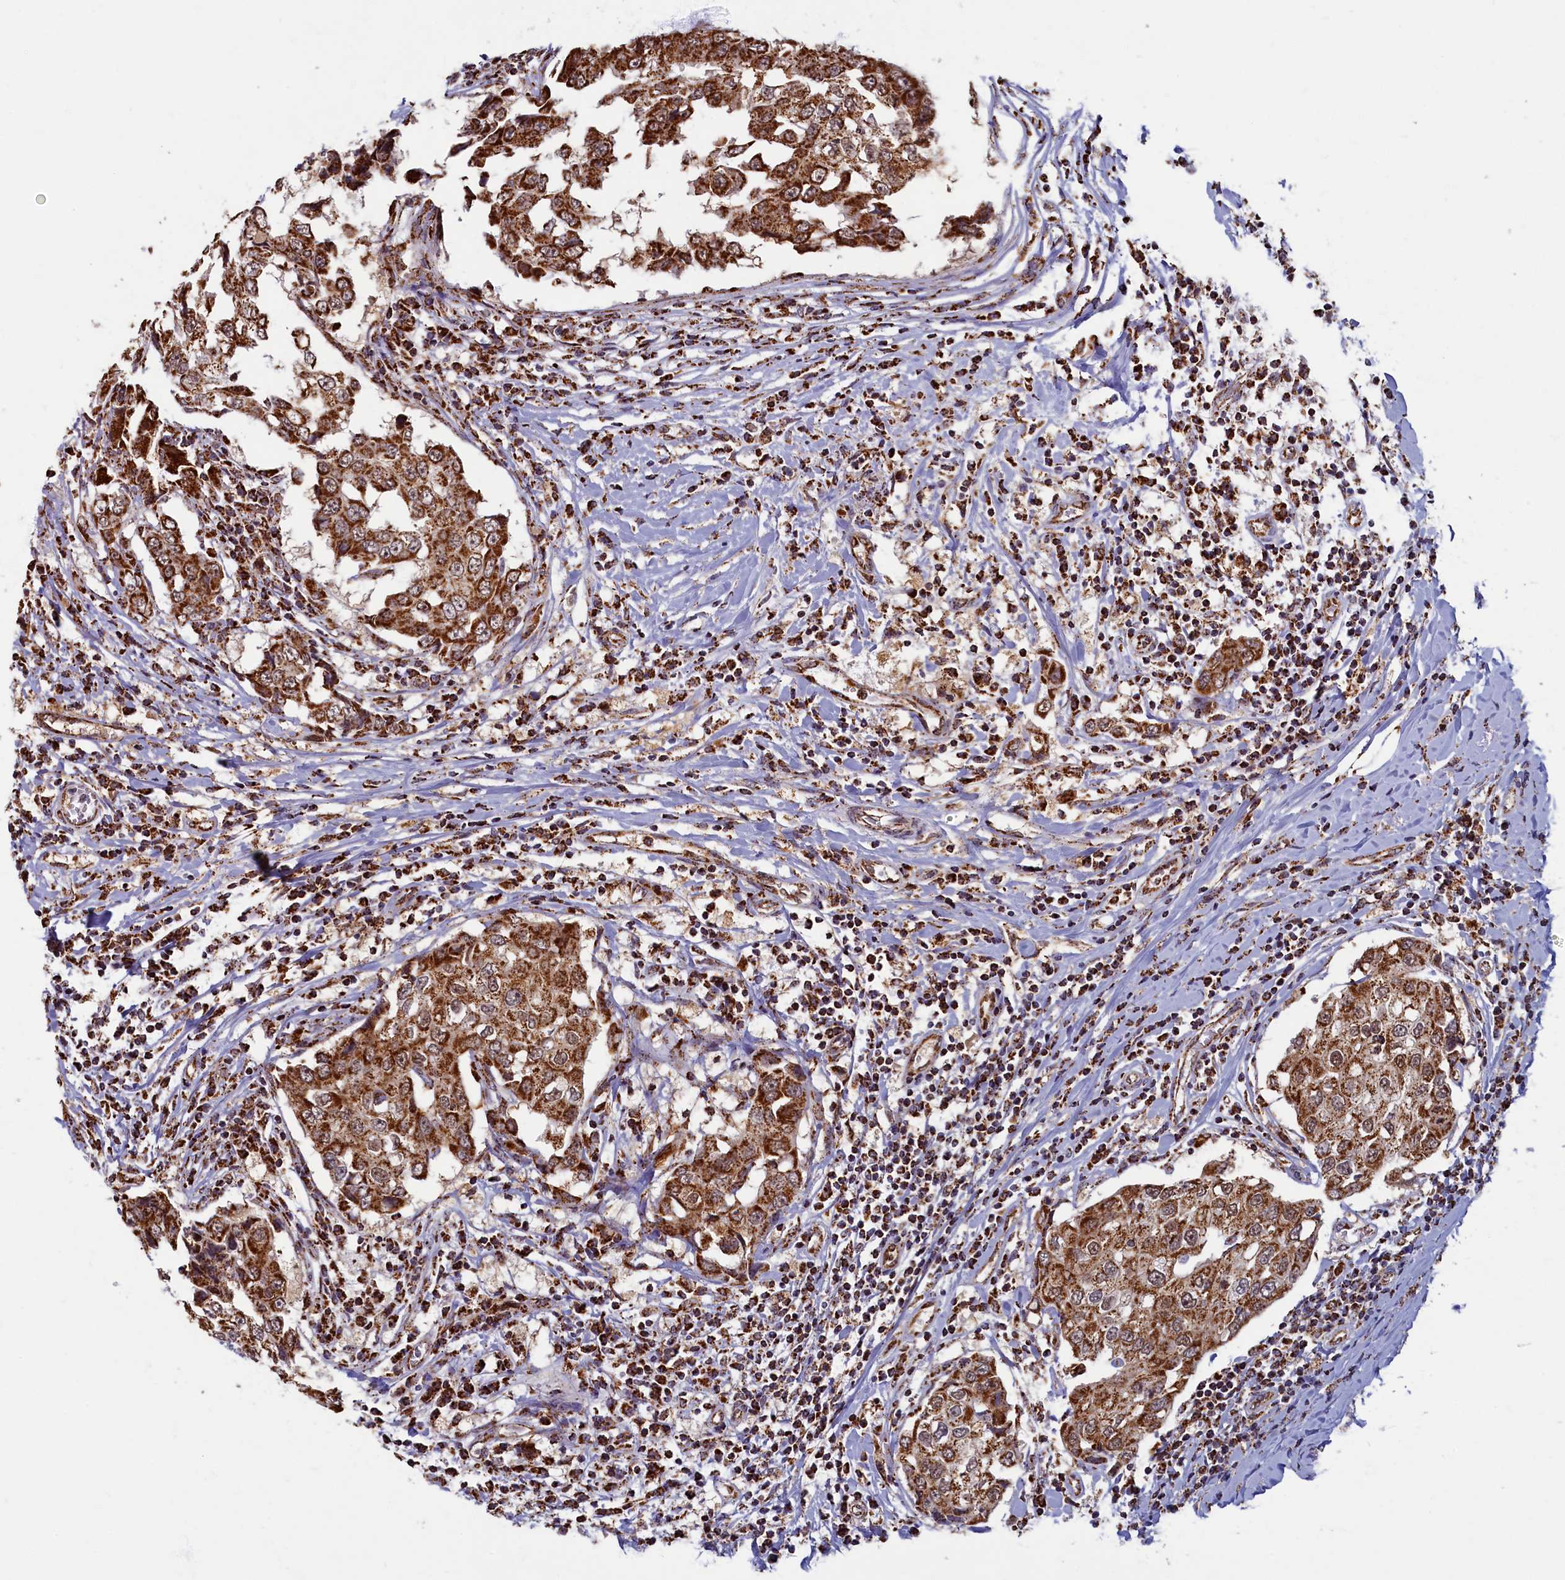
{"staining": {"intensity": "strong", "quantity": ">75%", "location": "cytoplasmic/membranous"}, "tissue": "breast cancer", "cell_type": "Tumor cells", "image_type": "cancer", "snomed": [{"axis": "morphology", "description": "Duct carcinoma"}, {"axis": "topography", "description": "Breast"}], "caption": "Breast cancer (invasive ductal carcinoma) stained for a protein reveals strong cytoplasmic/membranous positivity in tumor cells. (DAB = brown stain, brightfield microscopy at high magnification).", "gene": "SPR", "patient": {"sex": "female", "age": 27}}